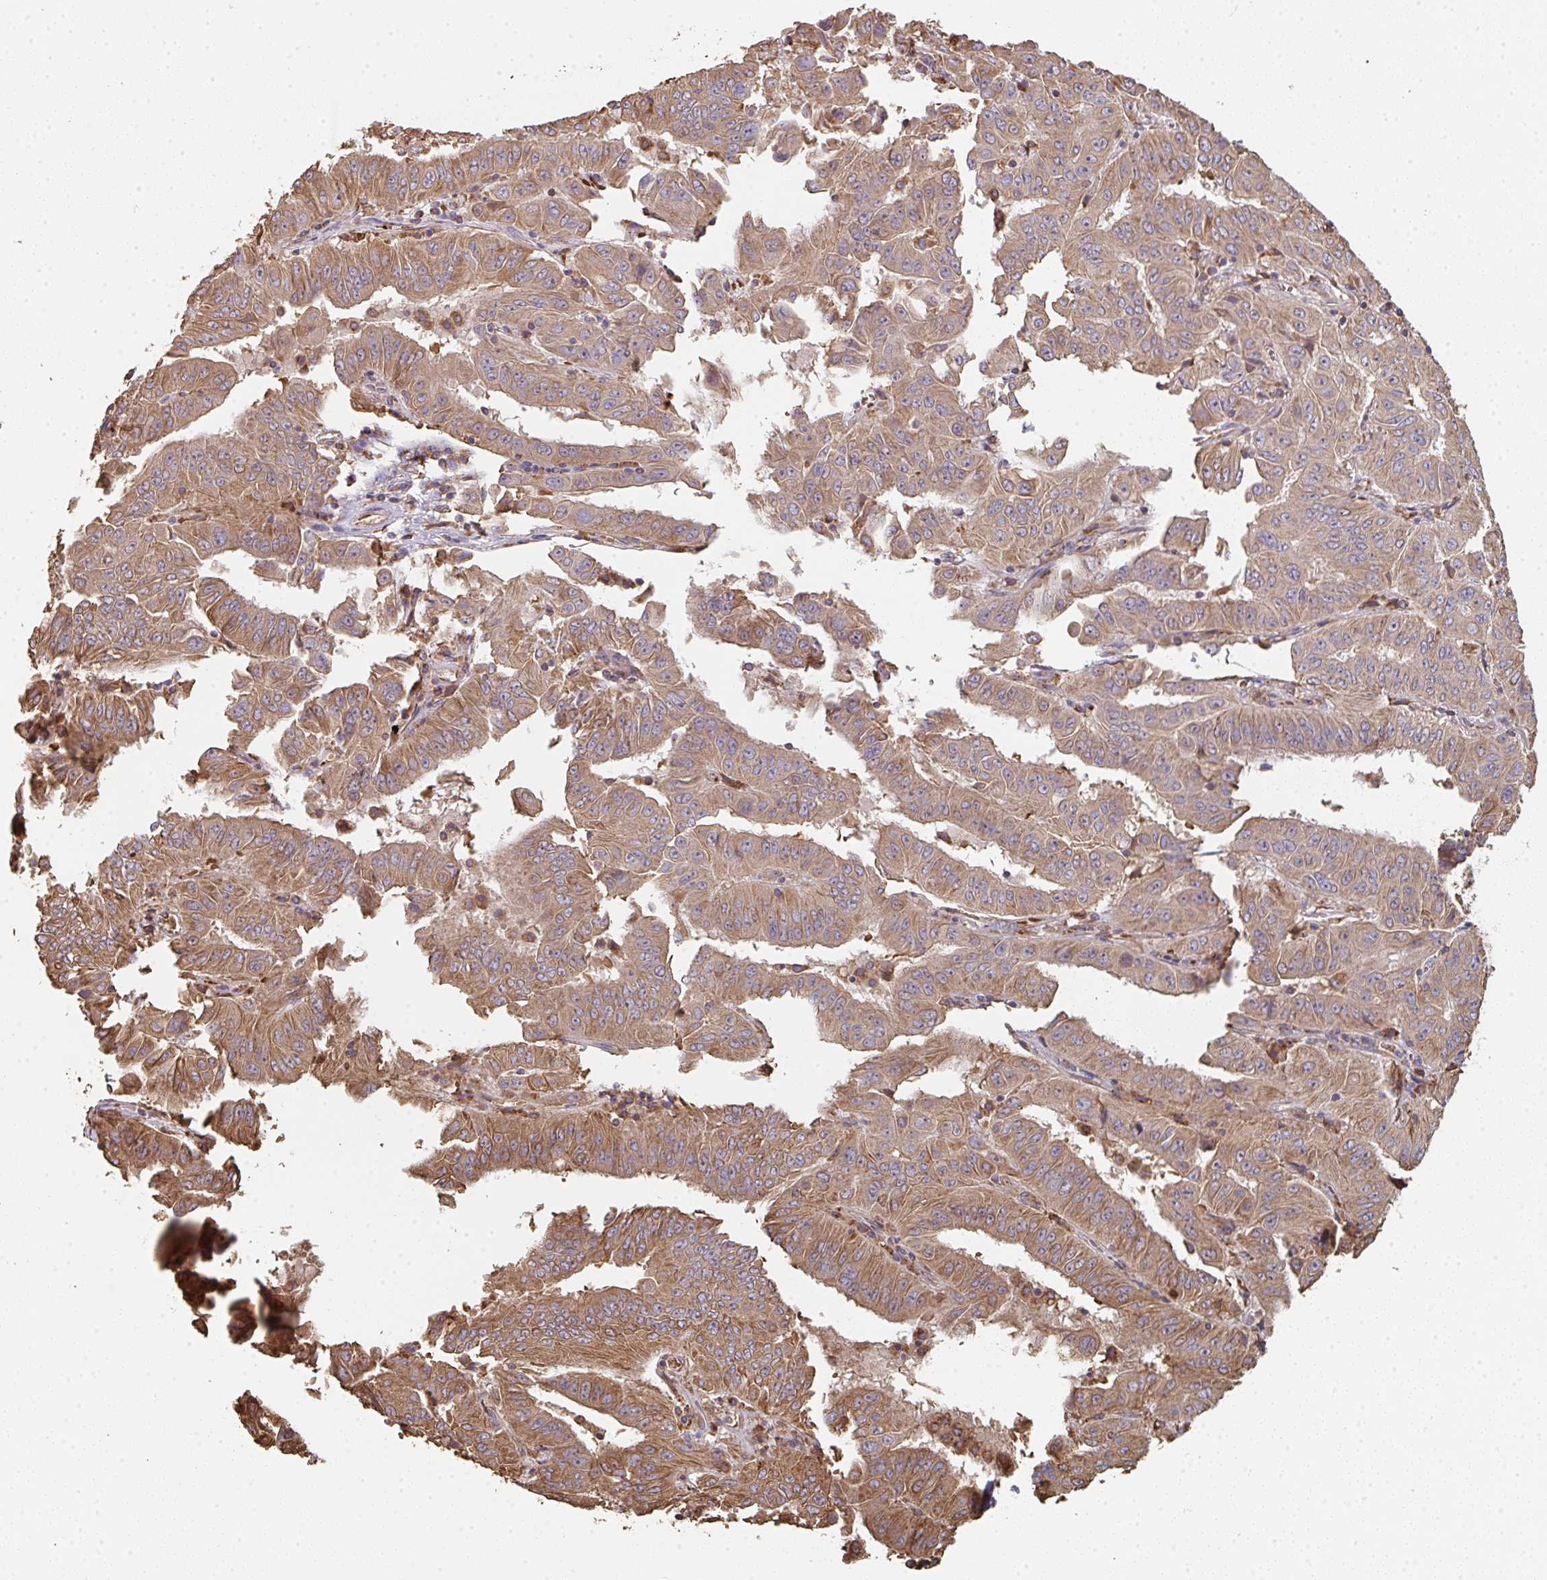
{"staining": {"intensity": "moderate", "quantity": ">75%", "location": "cytoplasmic/membranous"}, "tissue": "pancreatic cancer", "cell_type": "Tumor cells", "image_type": "cancer", "snomed": [{"axis": "morphology", "description": "Adenocarcinoma, NOS"}, {"axis": "topography", "description": "Pancreas"}], "caption": "Tumor cells demonstrate medium levels of moderate cytoplasmic/membranous expression in about >75% of cells in human adenocarcinoma (pancreatic).", "gene": "POLG", "patient": {"sex": "male", "age": 63}}